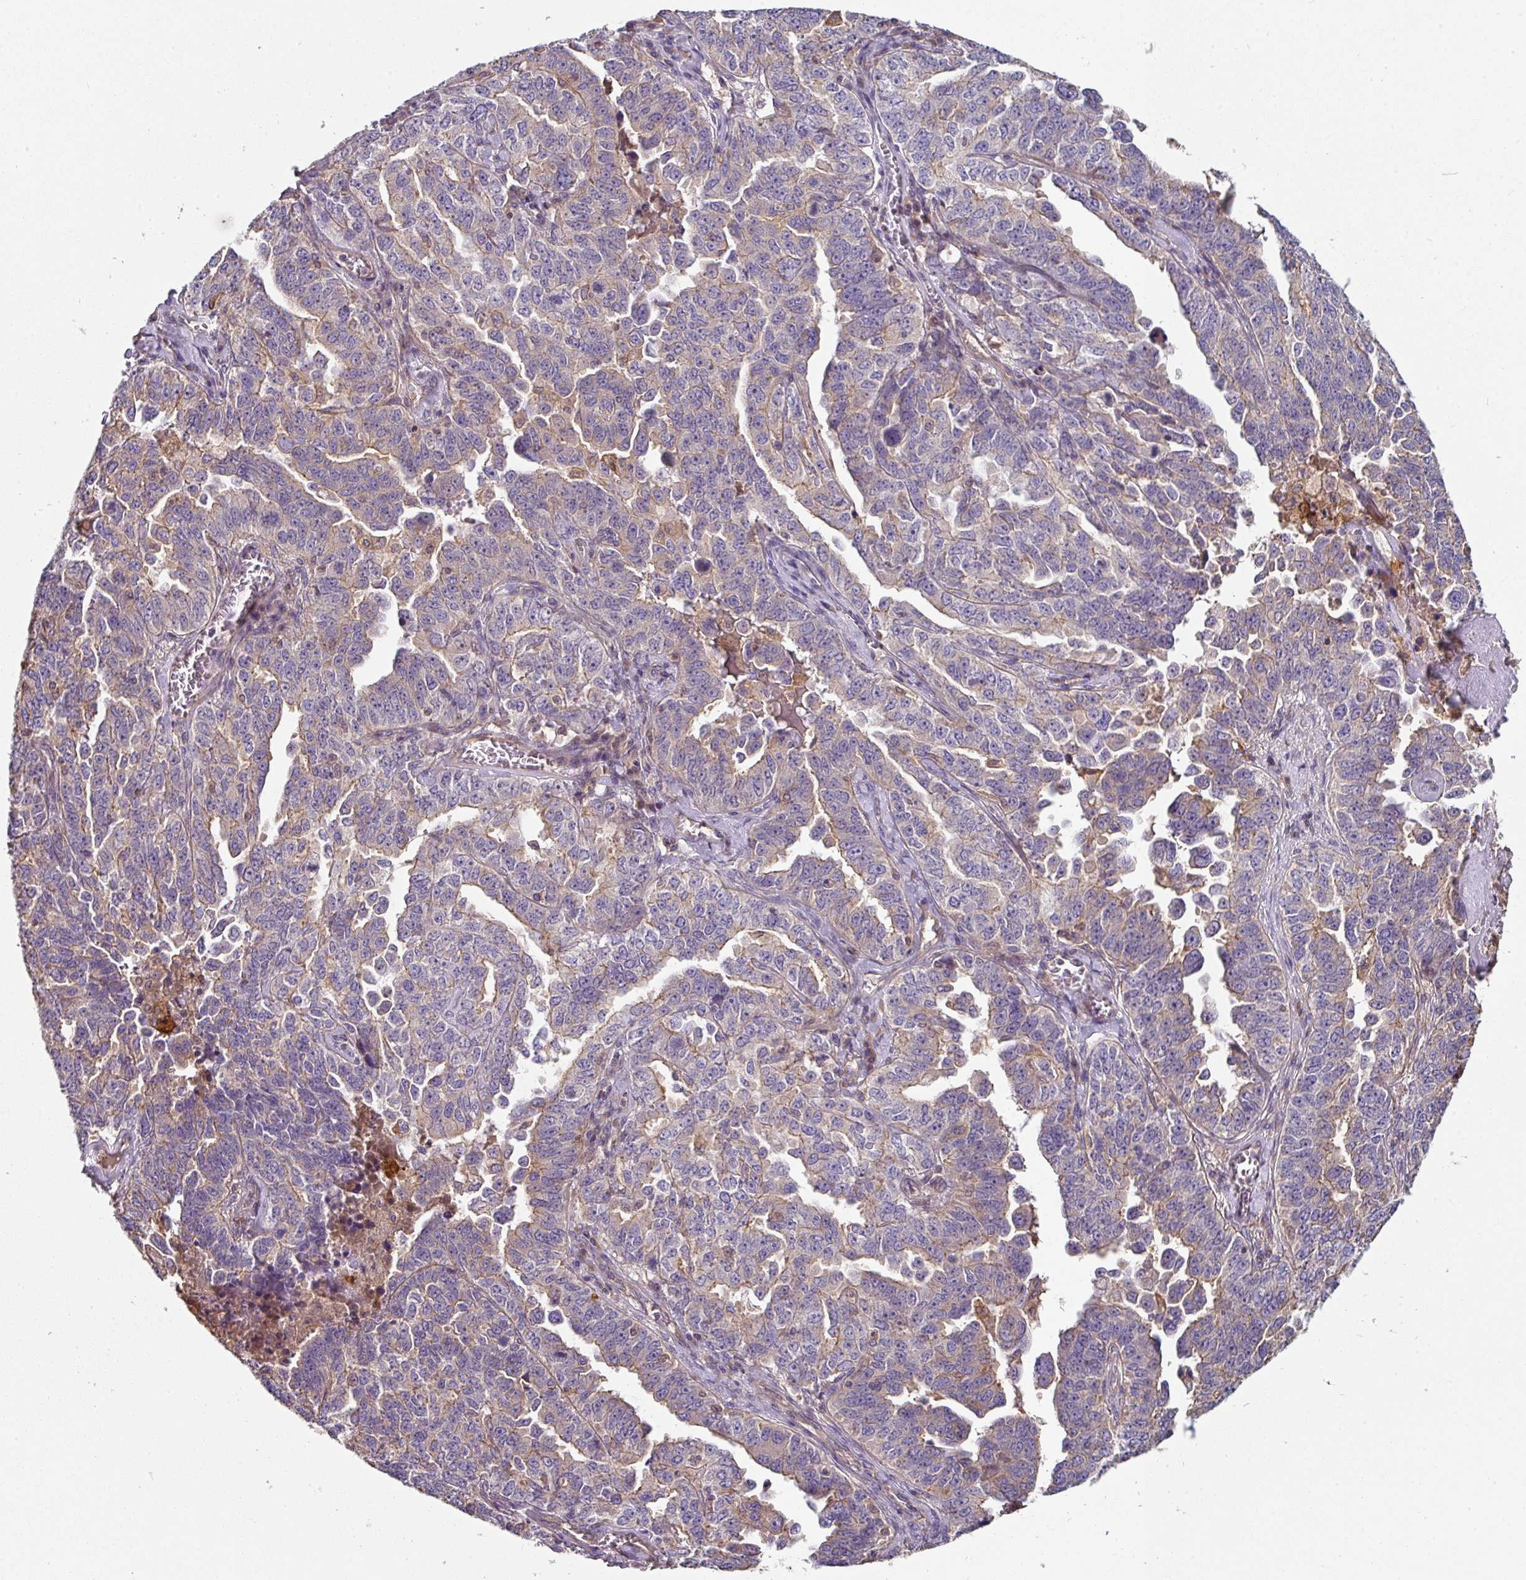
{"staining": {"intensity": "negative", "quantity": "none", "location": "none"}, "tissue": "ovarian cancer", "cell_type": "Tumor cells", "image_type": "cancer", "snomed": [{"axis": "morphology", "description": "Carcinoma, endometroid"}, {"axis": "topography", "description": "Ovary"}], "caption": "Endometroid carcinoma (ovarian) was stained to show a protein in brown. There is no significant staining in tumor cells.", "gene": "C4orf48", "patient": {"sex": "female", "age": 62}}